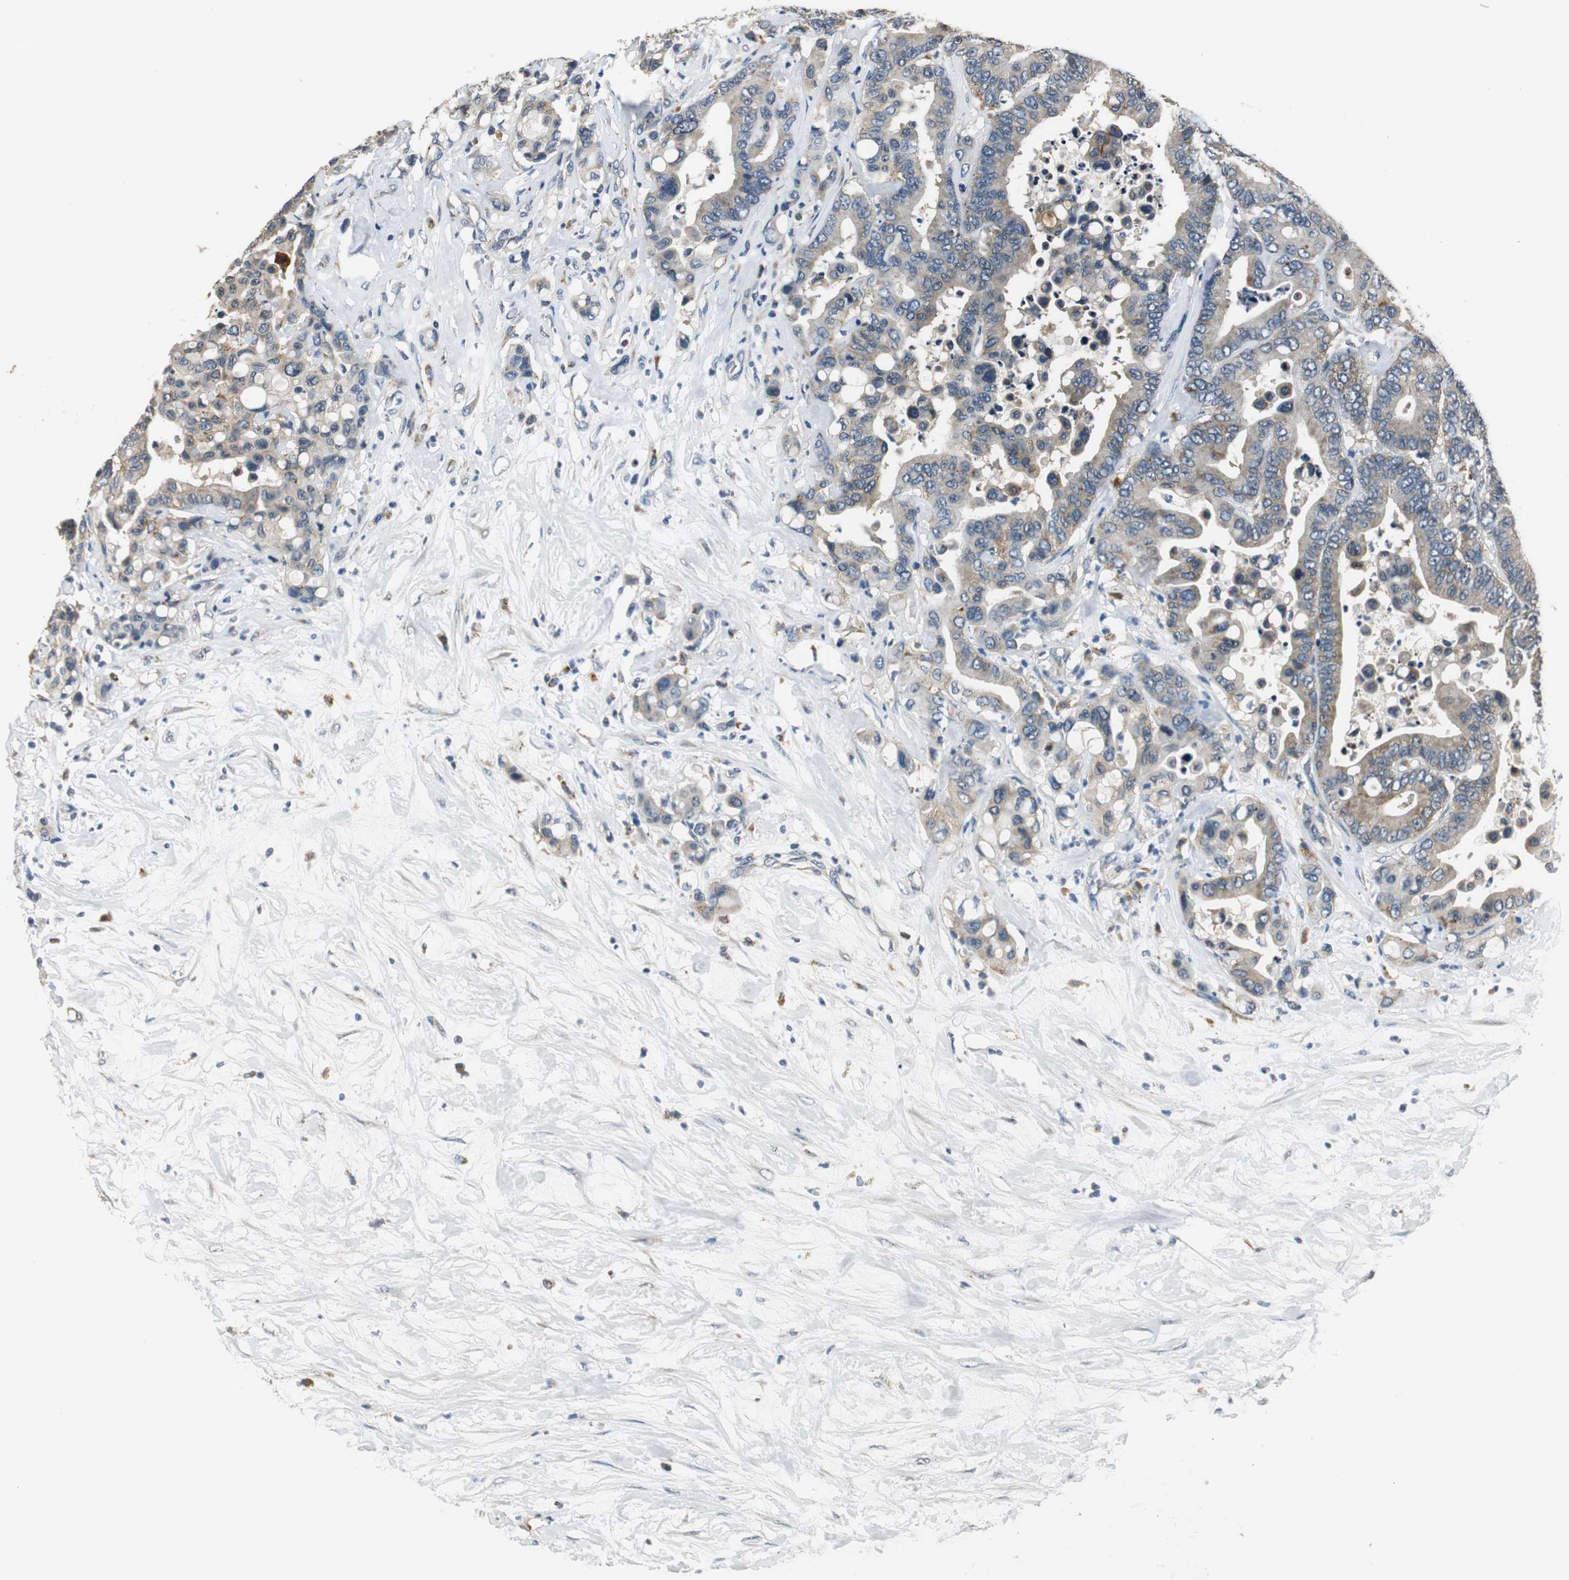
{"staining": {"intensity": "weak", "quantity": "25%-75%", "location": "cytoplasmic/membranous"}, "tissue": "colorectal cancer", "cell_type": "Tumor cells", "image_type": "cancer", "snomed": [{"axis": "morphology", "description": "Normal tissue, NOS"}, {"axis": "morphology", "description": "Adenocarcinoma, NOS"}, {"axis": "topography", "description": "Colon"}], "caption": "Immunohistochemistry (IHC) (DAB (3,3'-diaminobenzidine)) staining of colorectal cancer (adenocarcinoma) demonstrates weak cytoplasmic/membranous protein expression in about 25%-75% of tumor cells. (Stains: DAB in brown, nuclei in blue, Microscopy: brightfield microscopy at high magnification).", "gene": "NIT1", "patient": {"sex": "male", "age": 82}}